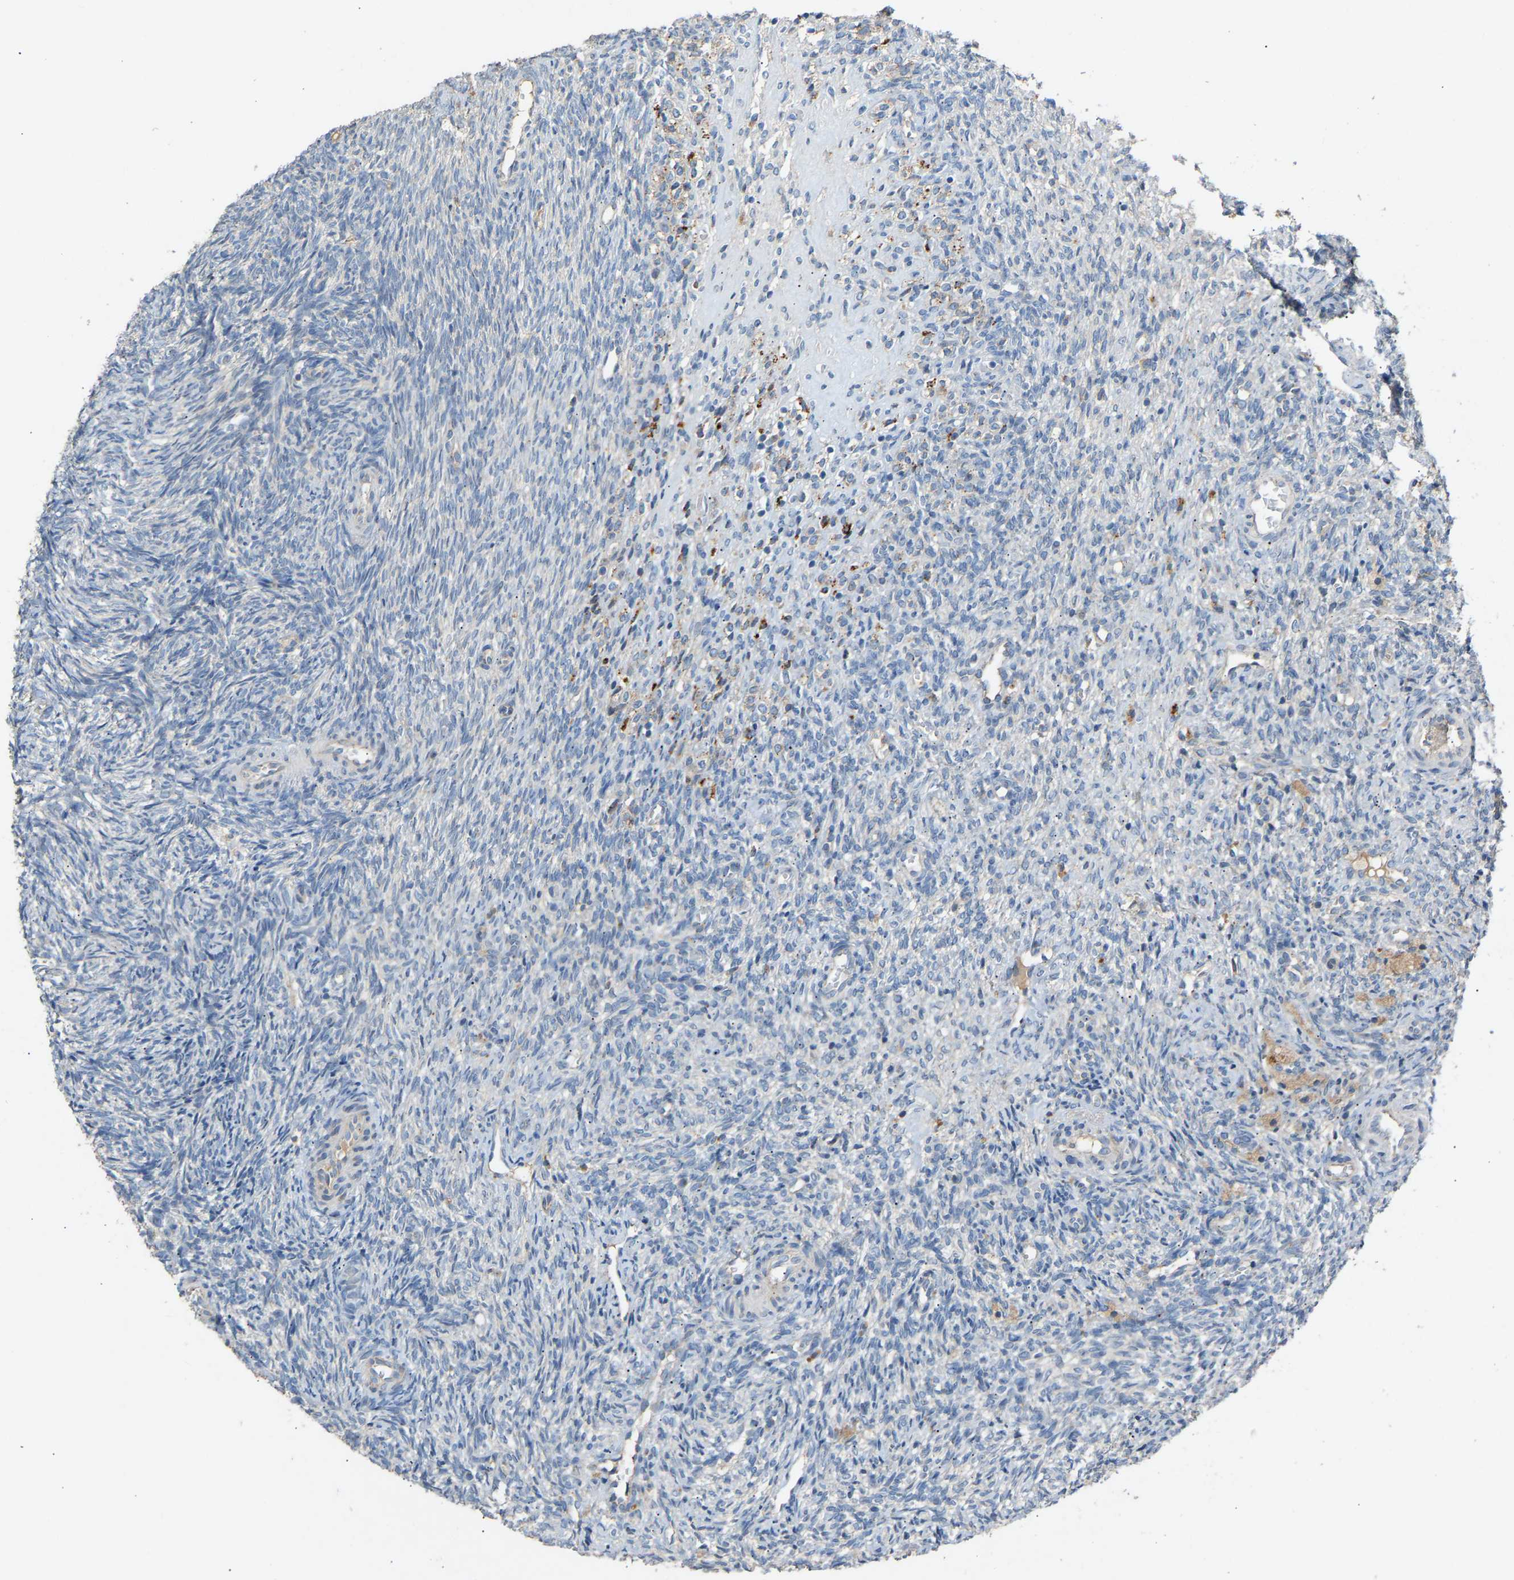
{"staining": {"intensity": "weak", "quantity": ">75%", "location": "cytoplasmic/membranous"}, "tissue": "ovary", "cell_type": "Follicle cells", "image_type": "normal", "snomed": [{"axis": "morphology", "description": "Normal tissue, NOS"}, {"axis": "topography", "description": "Ovary"}], "caption": "The immunohistochemical stain shows weak cytoplasmic/membranous positivity in follicle cells of normal ovary.", "gene": "RGP1", "patient": {"sex": "female", "age": 41}}